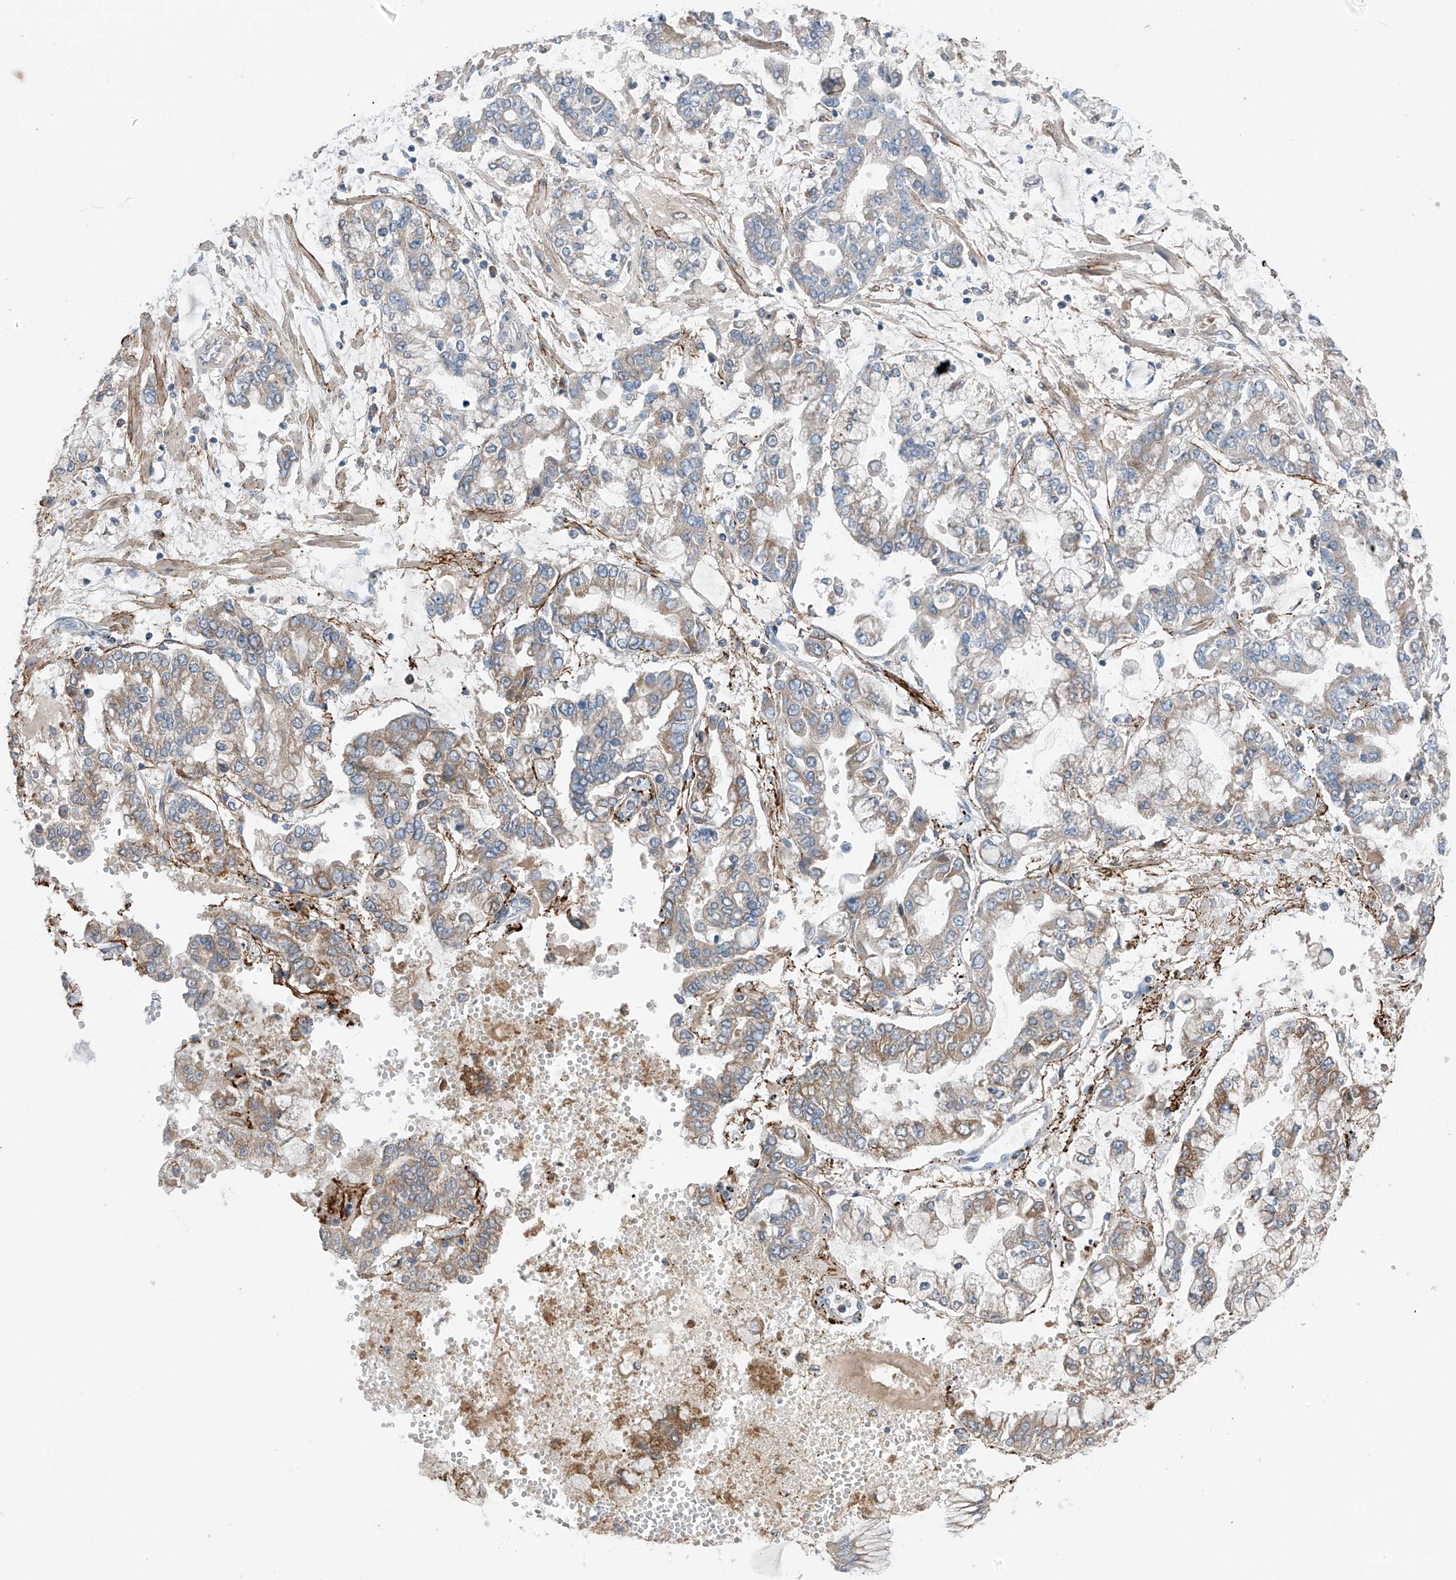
{"staining": {"intensity": "weak", "quantity": "<25%", "location": "cytoplasmic/membranous"}, "tissue": "stomach cancer", "cell_type": "Tumor cells", "image_type": "cancer", "snomed": [{"axis": "morphology", "description": "Normal tissue, NOS"}, {"axis": "morphology", "description": "Adenocarcinoma, NOS"}, {"axis": "topography", "description": "Stomach, upper"}, {"axis": "topography", "description": "Stomach"}], "caption": "A photomicrograph of stomach cancer stained for a protein displays no brown staining in tumor cells.", "gene": "GALNTL6", "patient": {"sex": "male", "age": 76}}